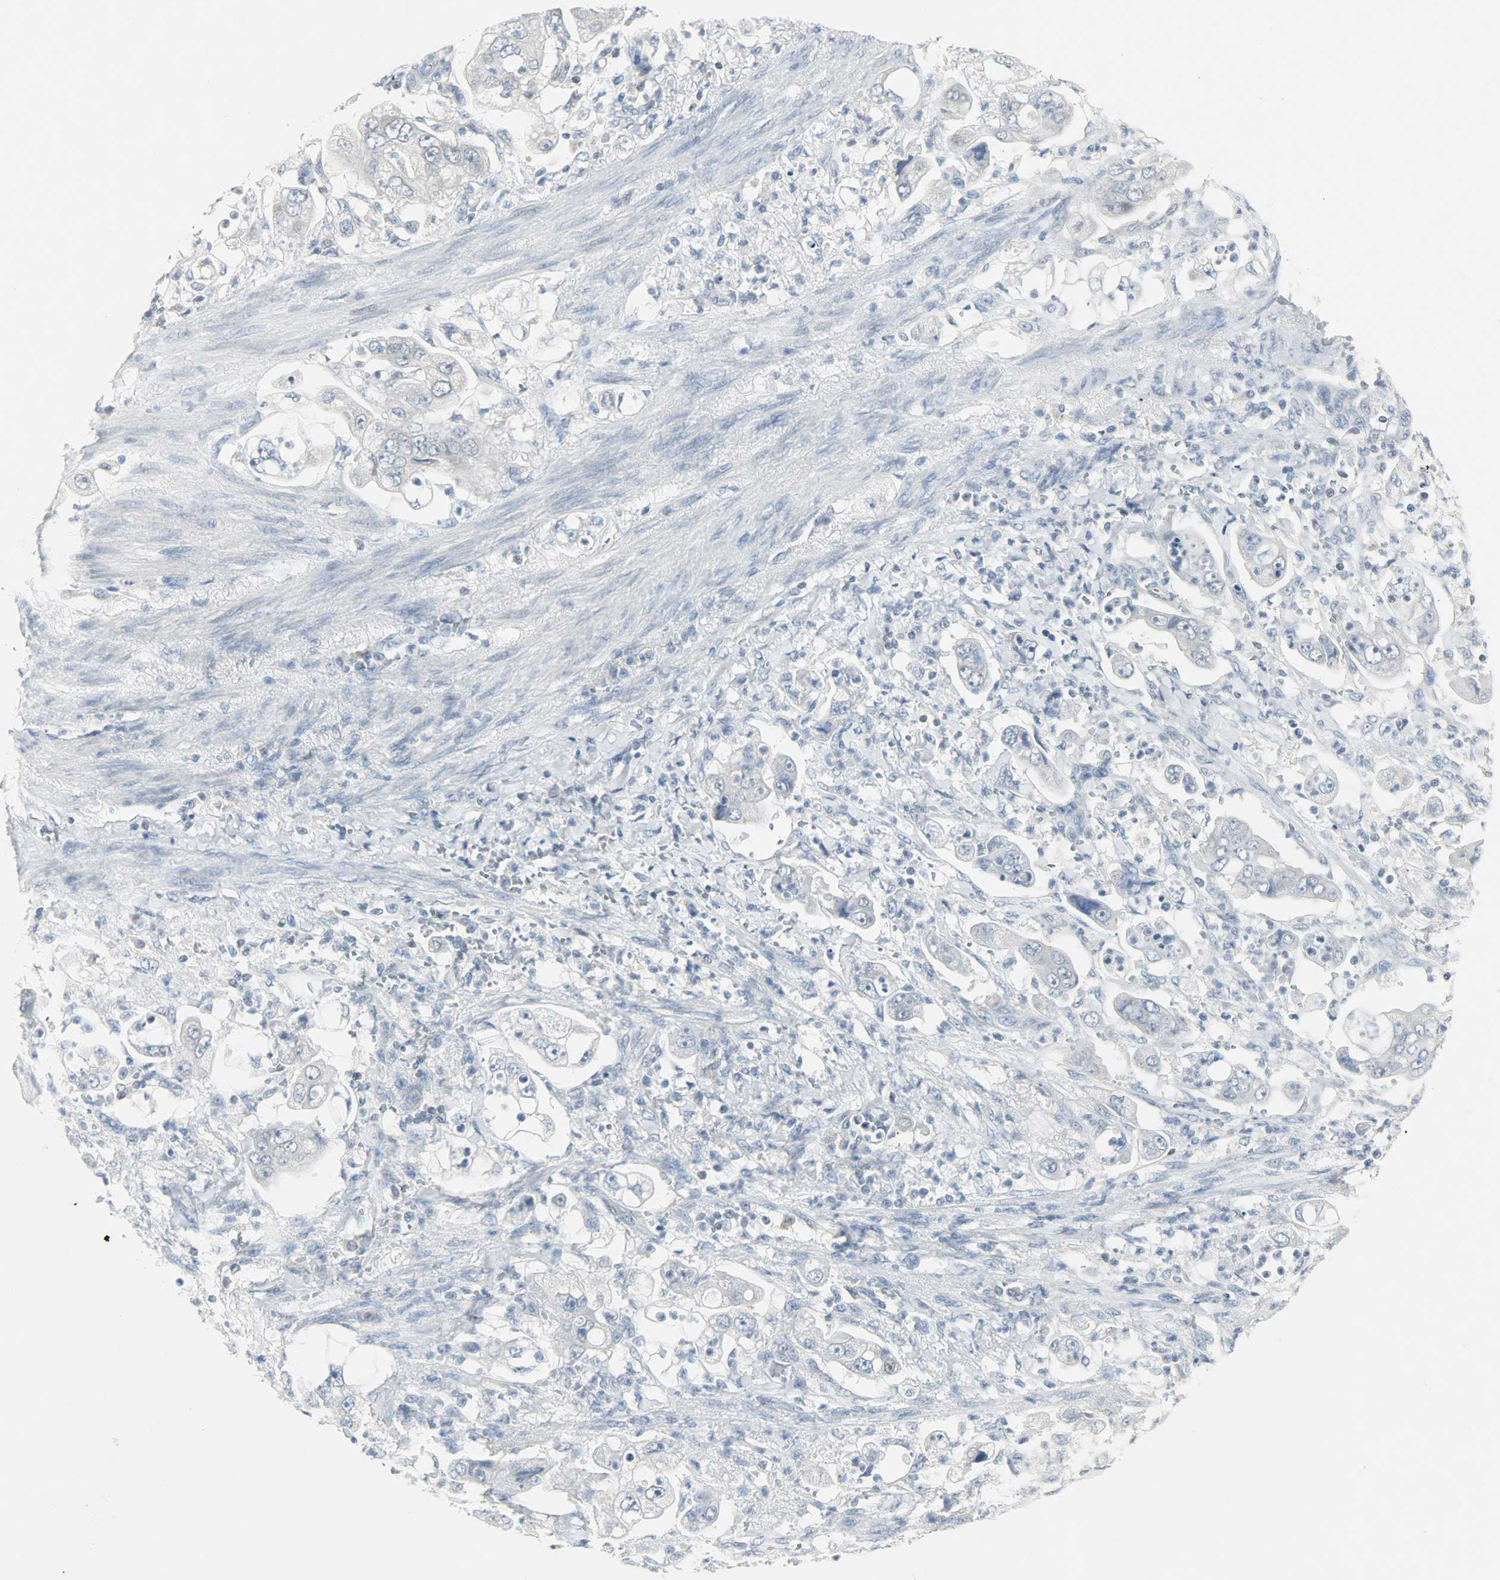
{"staining": {"intensity": "negative", "quantity": "none", "location": "none"}, "tissue": "stomach cancer", "cell_type": "Tumor cells", "image_type": "cancer", "snomed": [{"axis": "morphology", "description": "Adenocarcinoma, NOS"}, {"axis": "topography", "description": "Stomach"}], "caption": "Immunohistochemistry histopathology image of human stomach cancer stained for a protein (brown), which shows no positivity in tumor cells.", "gene": "CAMK4", "patient": {"sex": "male", "age": 62}}